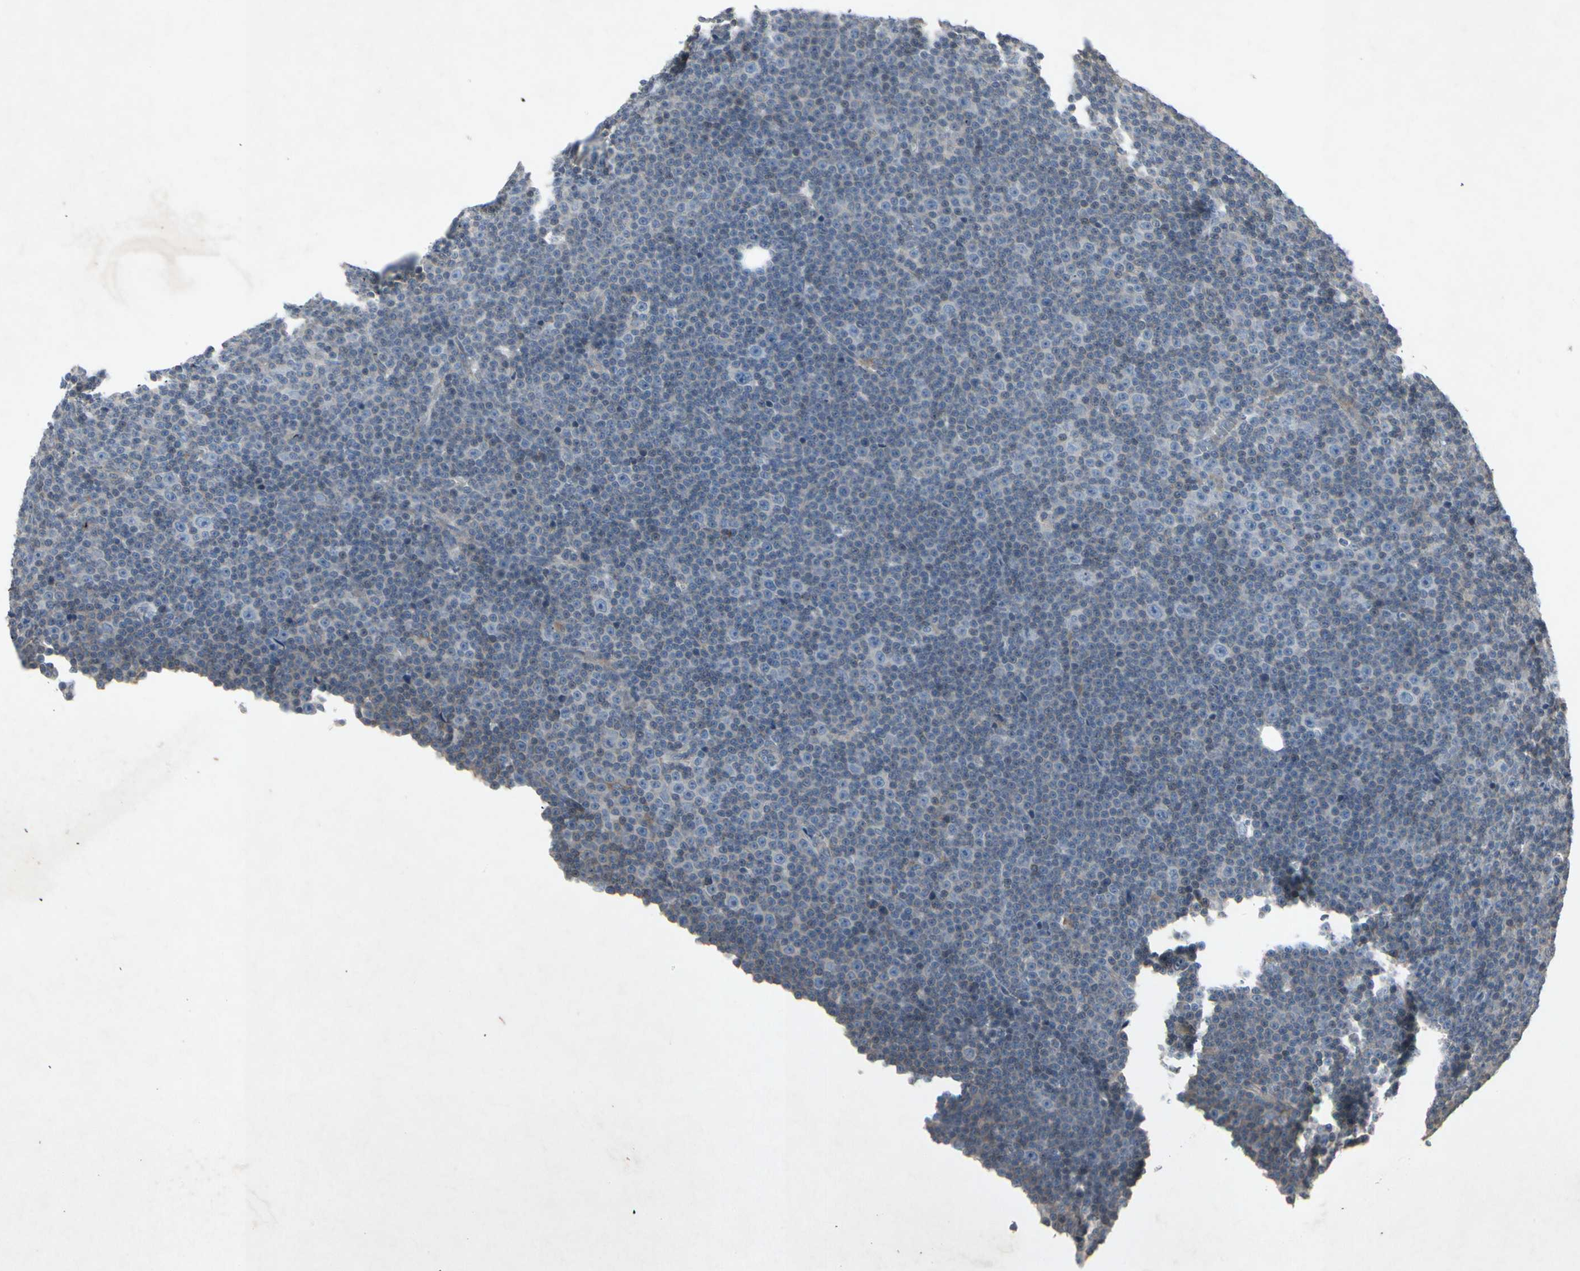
{"staining": {"intensity": "negative", "quantity": "none", "location": "none"}, "tissue": "lymphoma", "cell_type": "Tumor cells", "image_type": "cancer", "snomed": [{"axis": "morphology", "description": "Malignant lymphoma, non-Hodgkin's type, Low grade"}, {"axis": "topography", "description": "Lymph node"}], "caption": "An immunohistochemistry micrograph of low-grade malignant lymphoma, non-Hodgkin's type is shown. There is no staining in tumor cells of low-grade malignant lymphoma, non-Hodgkin's type.", "gene": "TEK", "patient": {"sex": "female", "age": 67}}